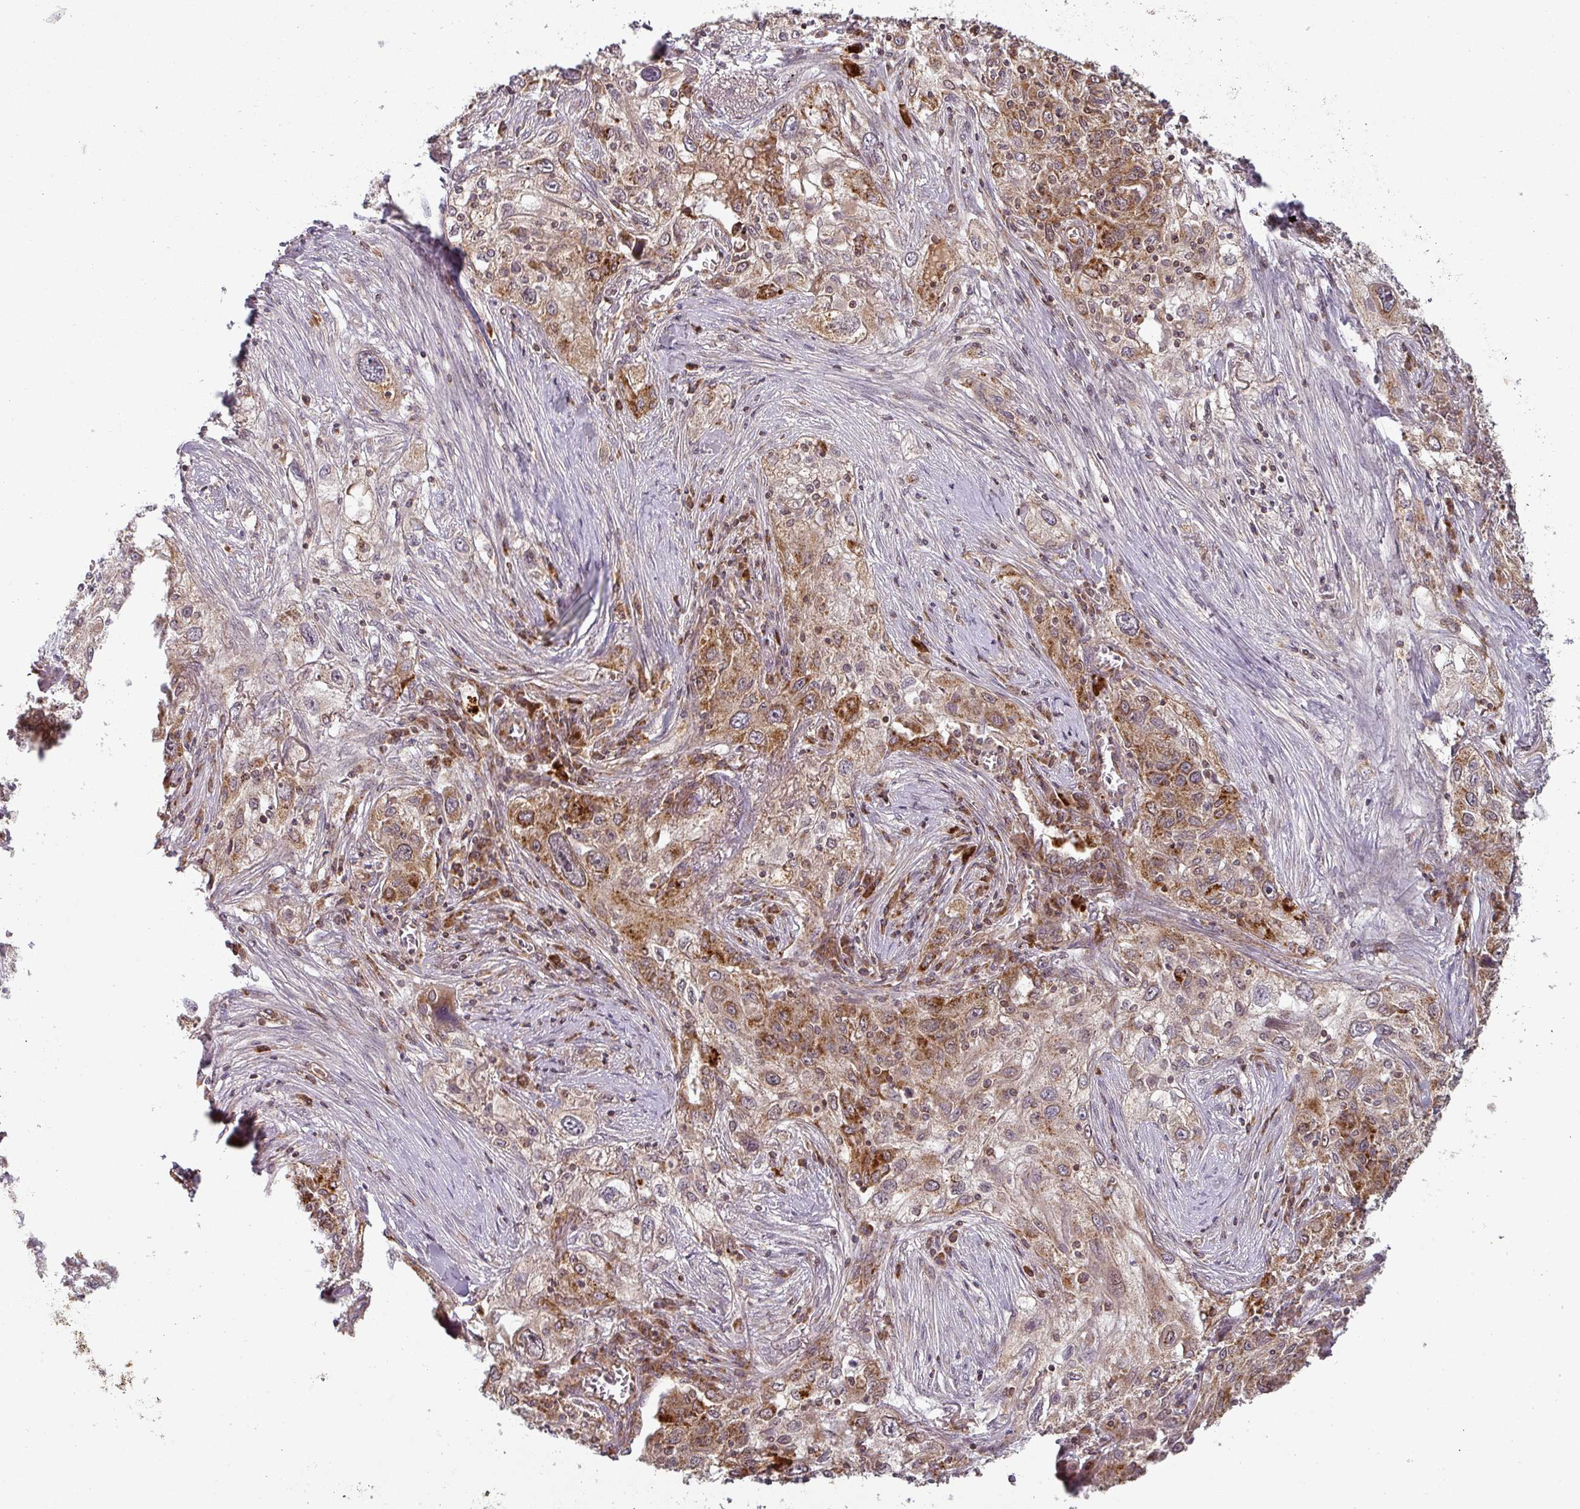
{"staining": {"intensity": "moderate", "quantity": ">75%", "location": "cytoplasmic/membranous,nuclear"}, "tissue": "lung cancer", "cell_type": "Tumor cells", "image_type": "cancer", "snomed": [{"axis": "morphology", "description": "Squamous cell carcinoma, NOS"}, {"axis": "topography", "description": "Lung"}], "caption": "Immunohistochemistry (DAB) staining of lung squamous cell carcinoma demonstrates moderate cytoplasmic/membranous and nuclear protein positivity in about >75% of tumor cells. The staining was performed using DAB, with brown indicating positive protein expression. Nuclei are stained blue with hematoxylin.", "gene": "MRPS16", "patient": {"sex": "female", "age": 69}}